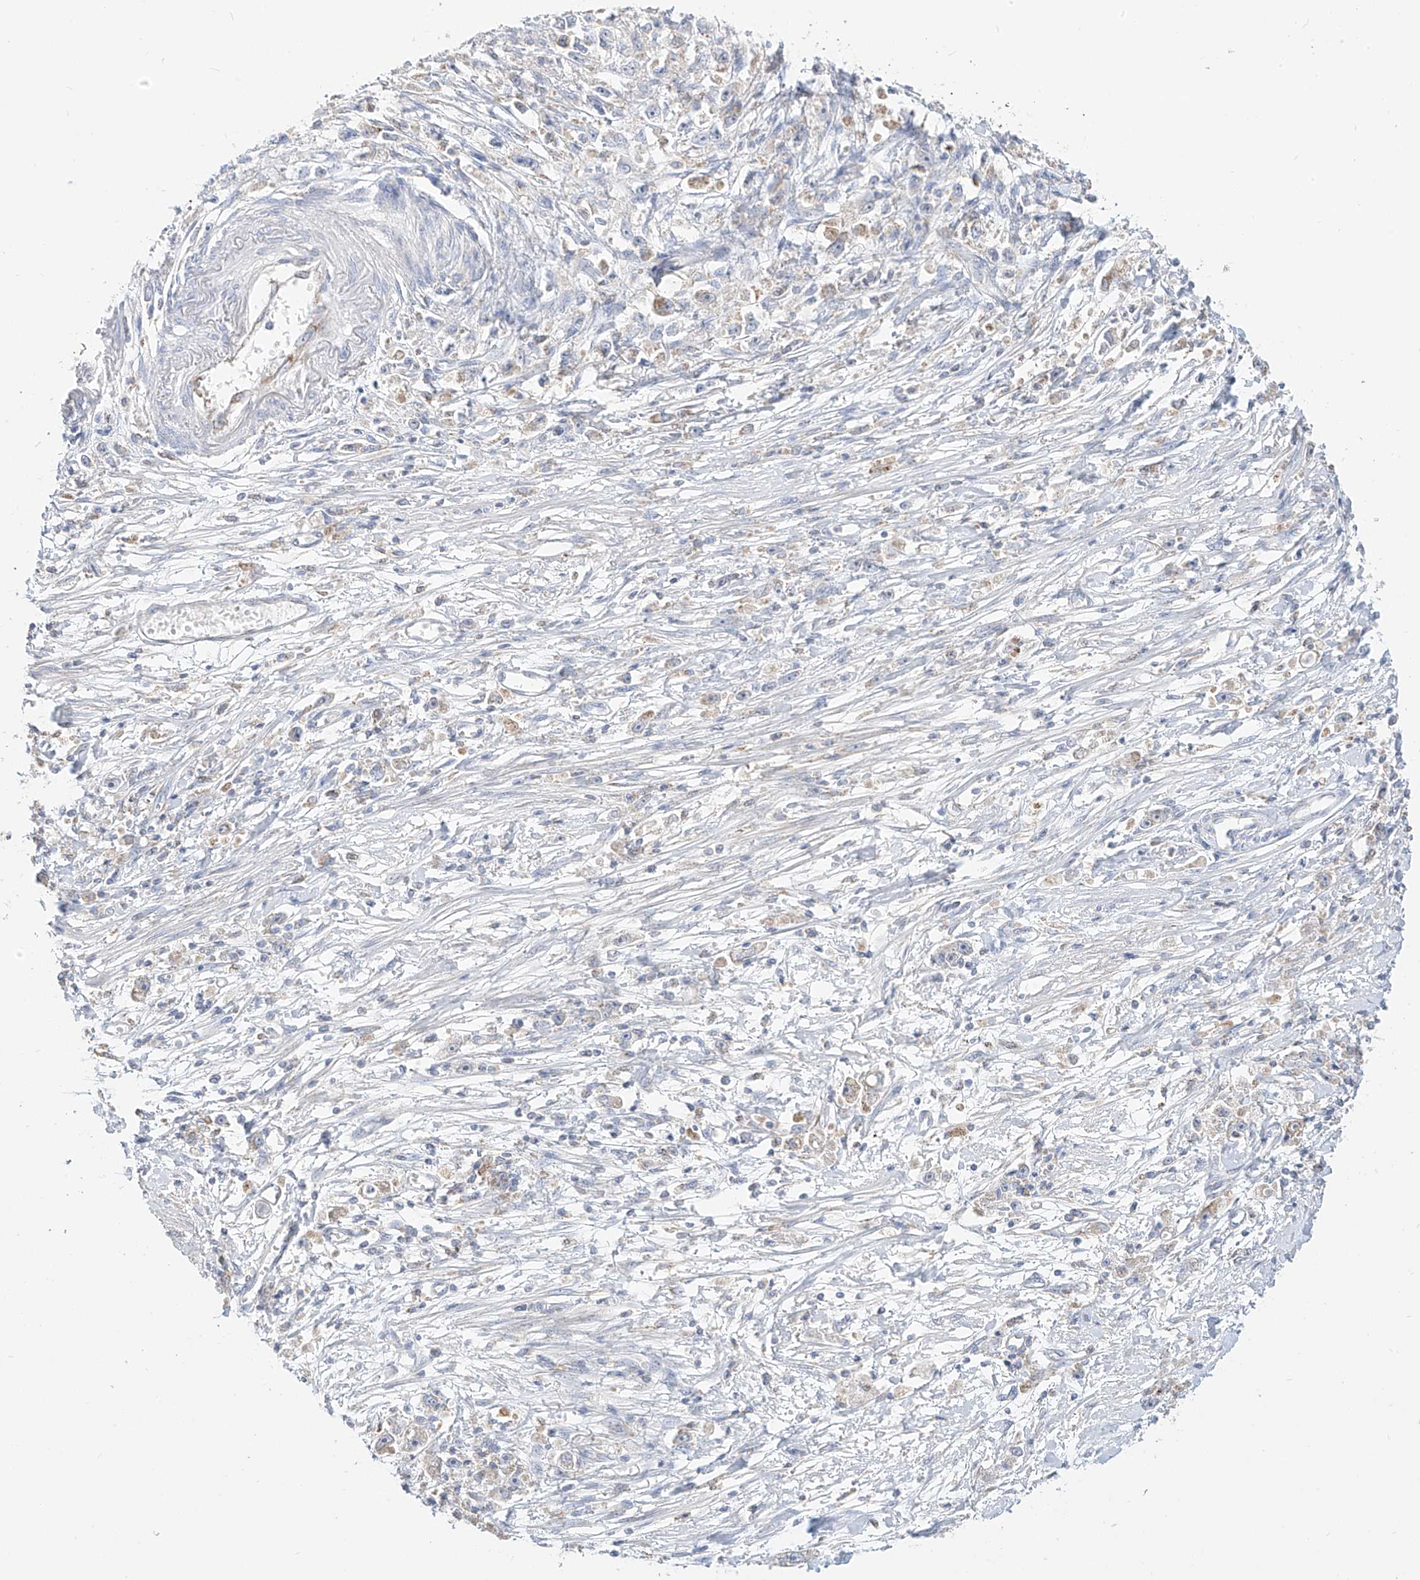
{"staining": {"intensity": "weak", "quantity": "<25%", "location": "cytoplasmic/membranous"}, "tissue": "stomach cancer", "cell_type": "Tumor cells", "image_type": "cancer", "snomed": [{"axis": "morphology", "description": "Adenocarcinoma, NOS"}, {"axis": "topography", "description": "Stomach"}], "caption": "Micrograph shows no significant protein positivity in tumor cells of stomach cancer.", "gene": "RASA2", "patient": {"sex": "female", "age": 59}}